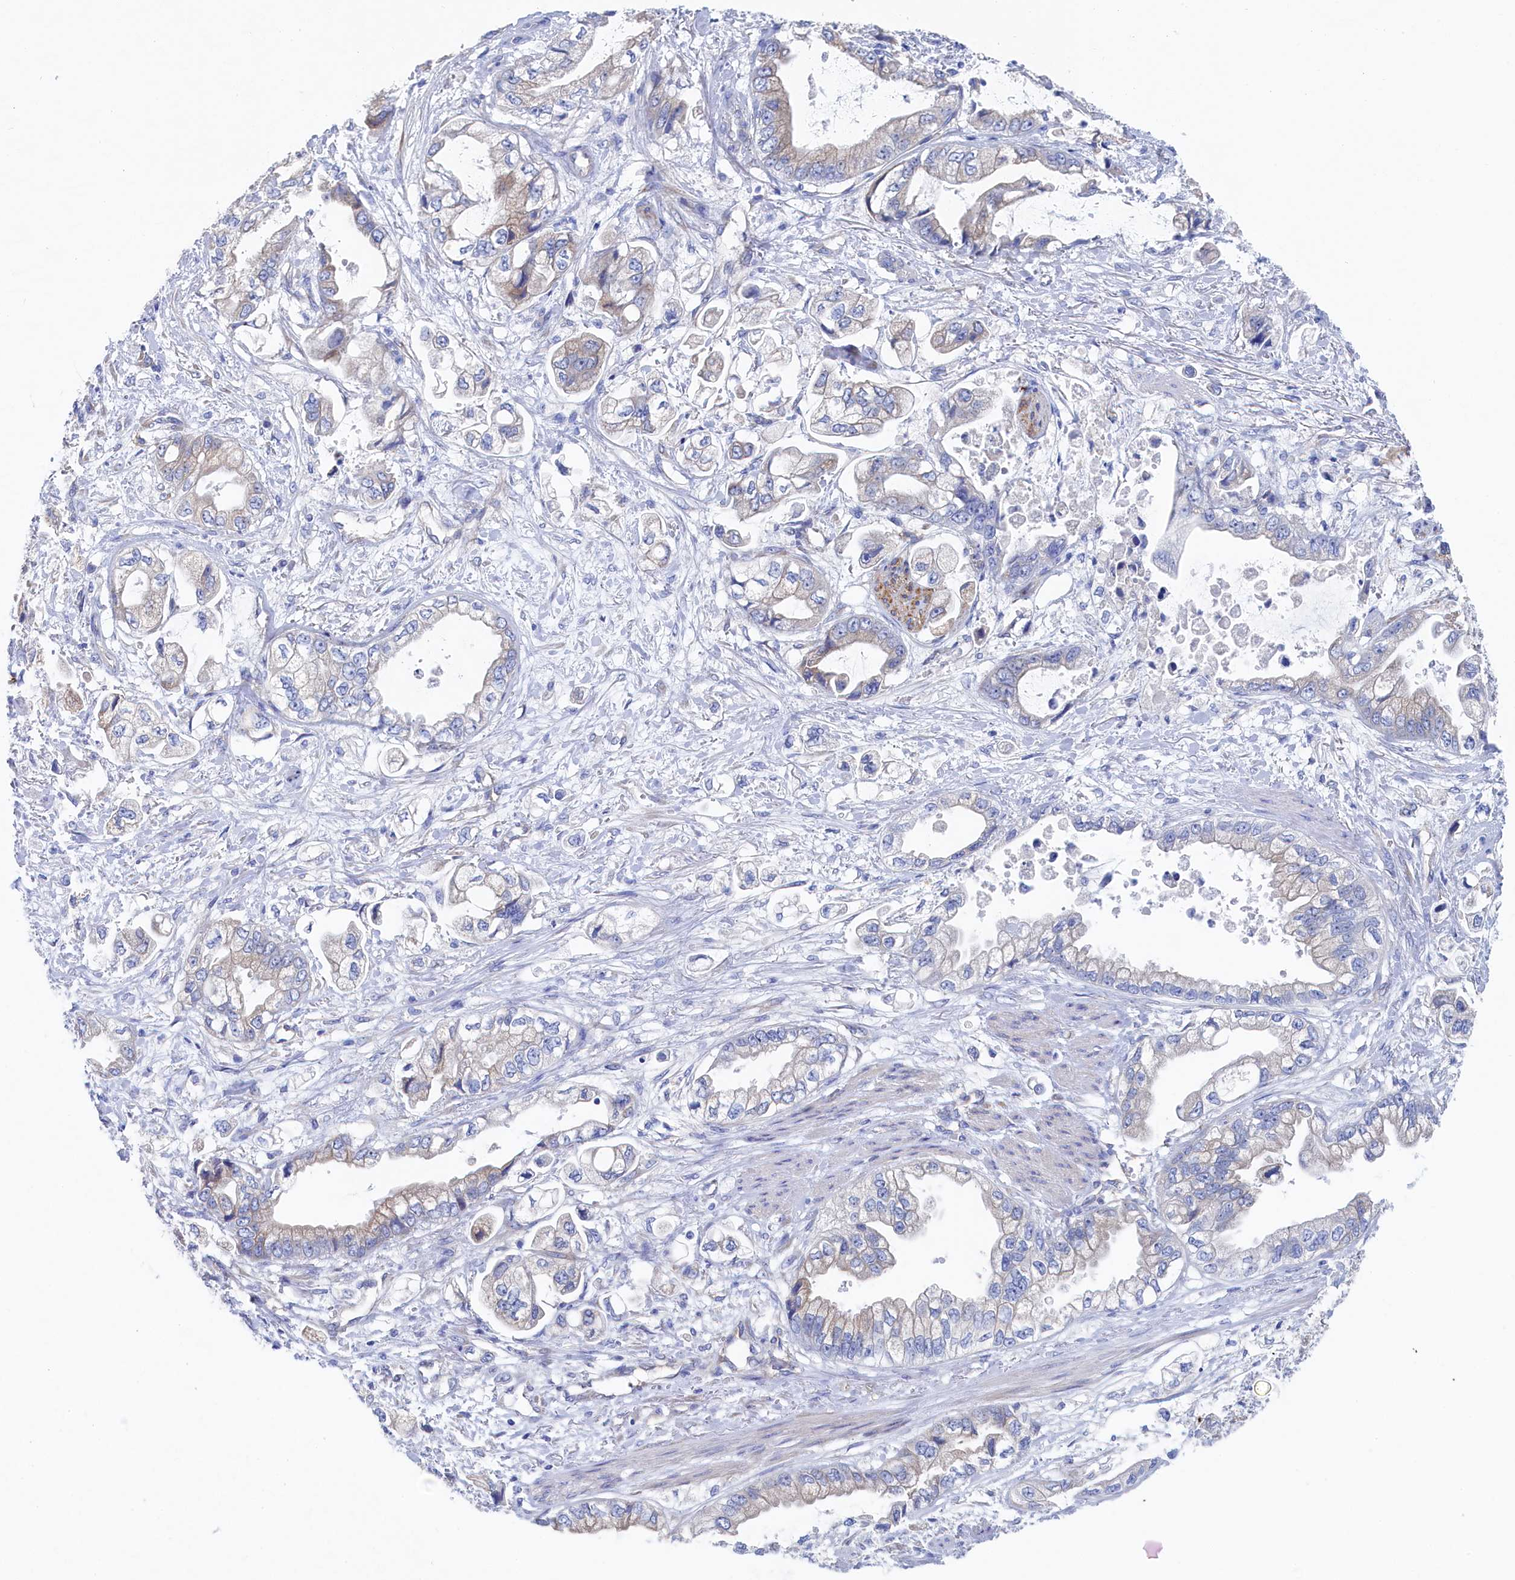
{"staining": {"intensity": "weak", "quantity": "<25%", "location": "cytoplasmic/membranous"}, "tissue": "stomach cancer", "cell_type": "Tumor cells", "image_type": "cancer", "snomed": [{"axis": "morphology", "description": "Adenocarcinoma, NOS"}, {"axis": "topography", "description": "Stomach"}], "caption": "IHC photomicrograph of neoplastic tissue: human stomach cancer (adenocarcinoma) stained with DAB displays no significant protein expression in tumor cells.", "gene": "TMOD2", "patient": {"sex": "male", "age": 62}}